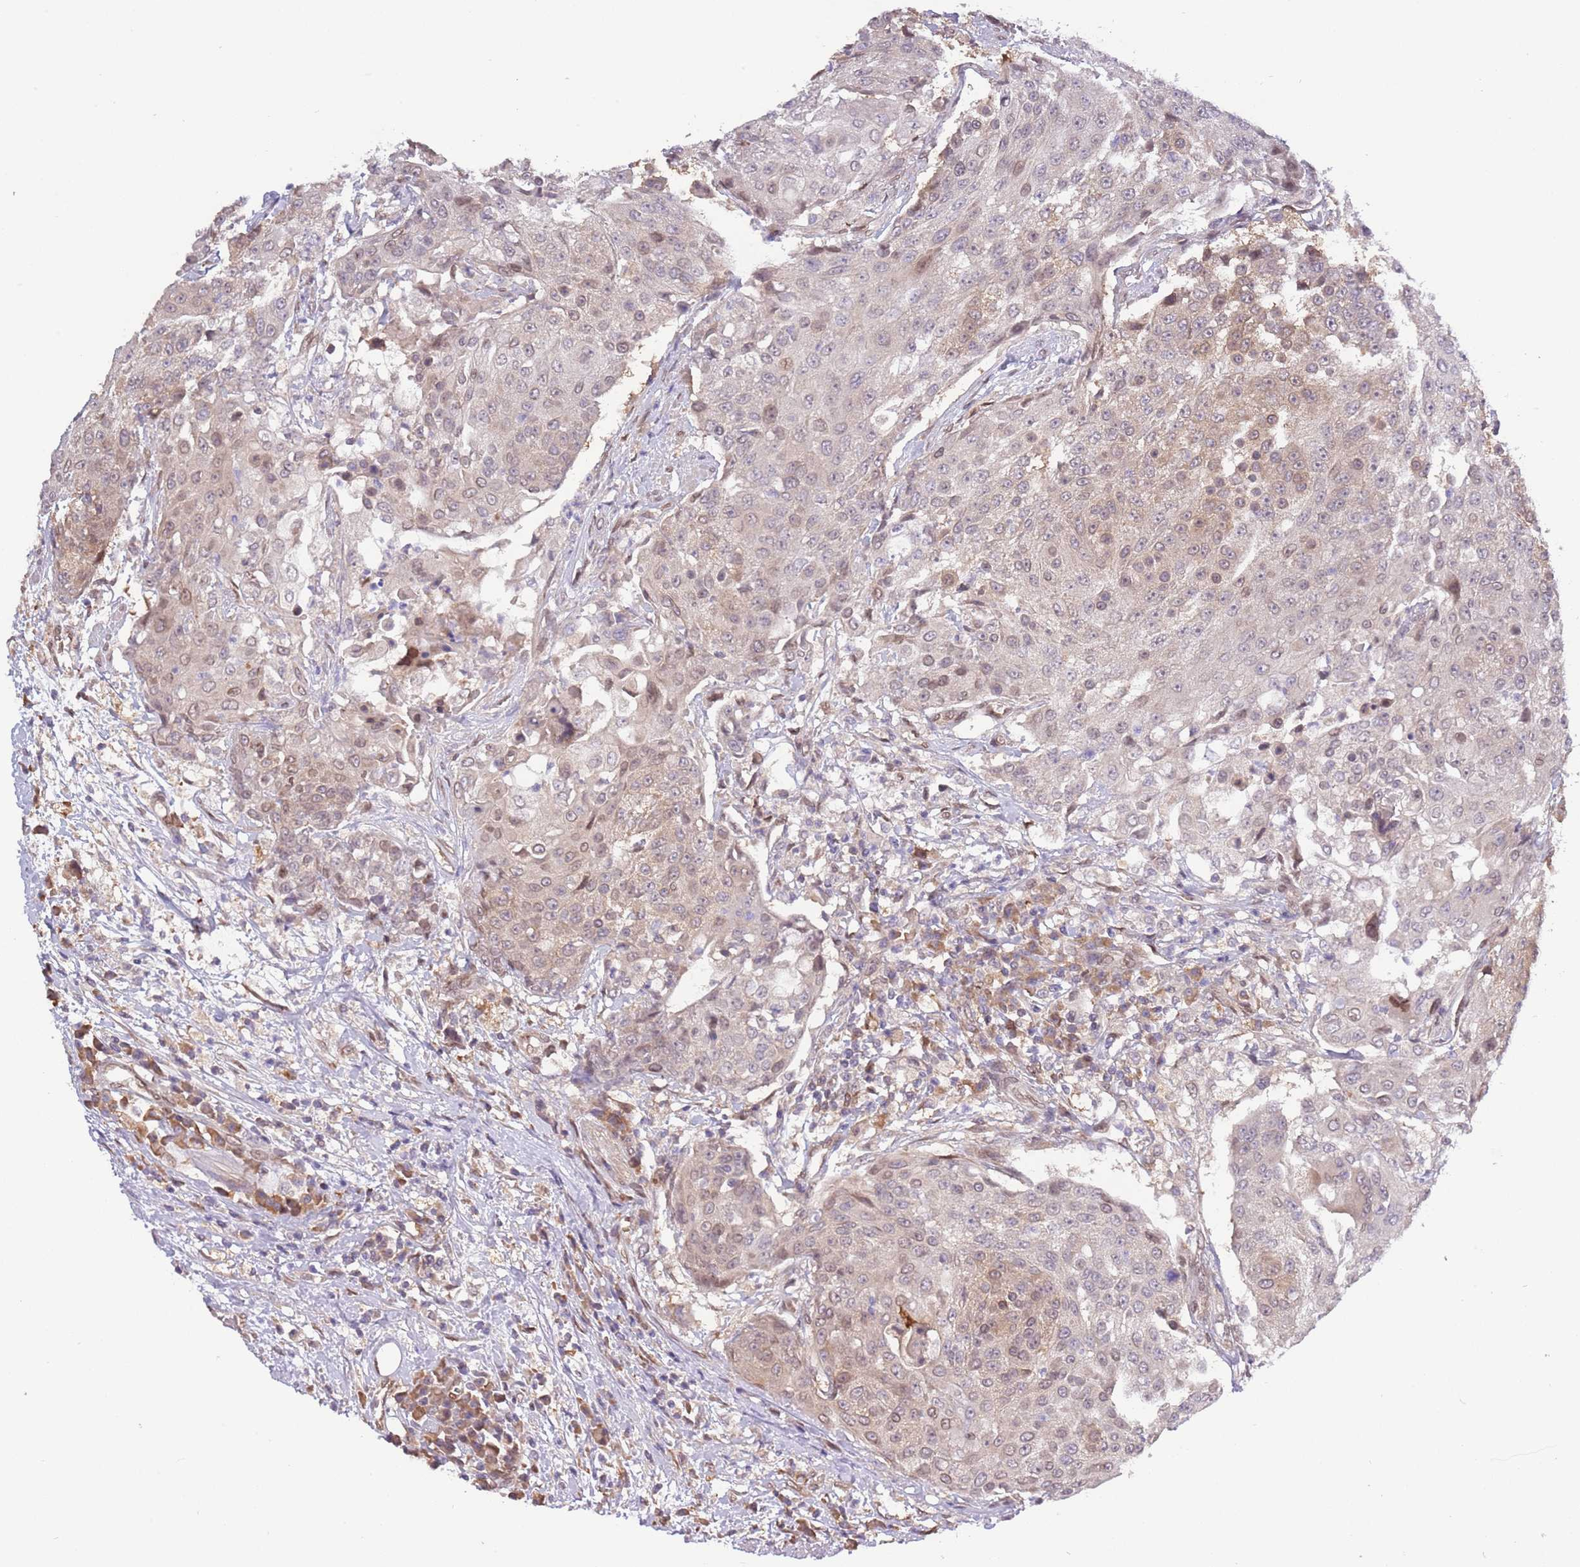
{"staining": {"intensity": "weak", "quantity": "25%-75%", "location": "nuclear"}, "tissue": "urothelial cancer", "cell_type": "Tumor cells", "image_type": "cancer", "snomed": [{"axis": "morphology", "description": "Urothelial carcinoma, High grade"}, {"axis": "topography", "description": "Urinary bladder"}], "caption": "Urothelial carcinoma (high-grade) stained for a protein exhibits weak nuclear positivity in tumor cells. (IHC, brightfield microscopy, high magnification).", "gene": "ZNF665", "patient": {"sex": "female", "age": 63}}